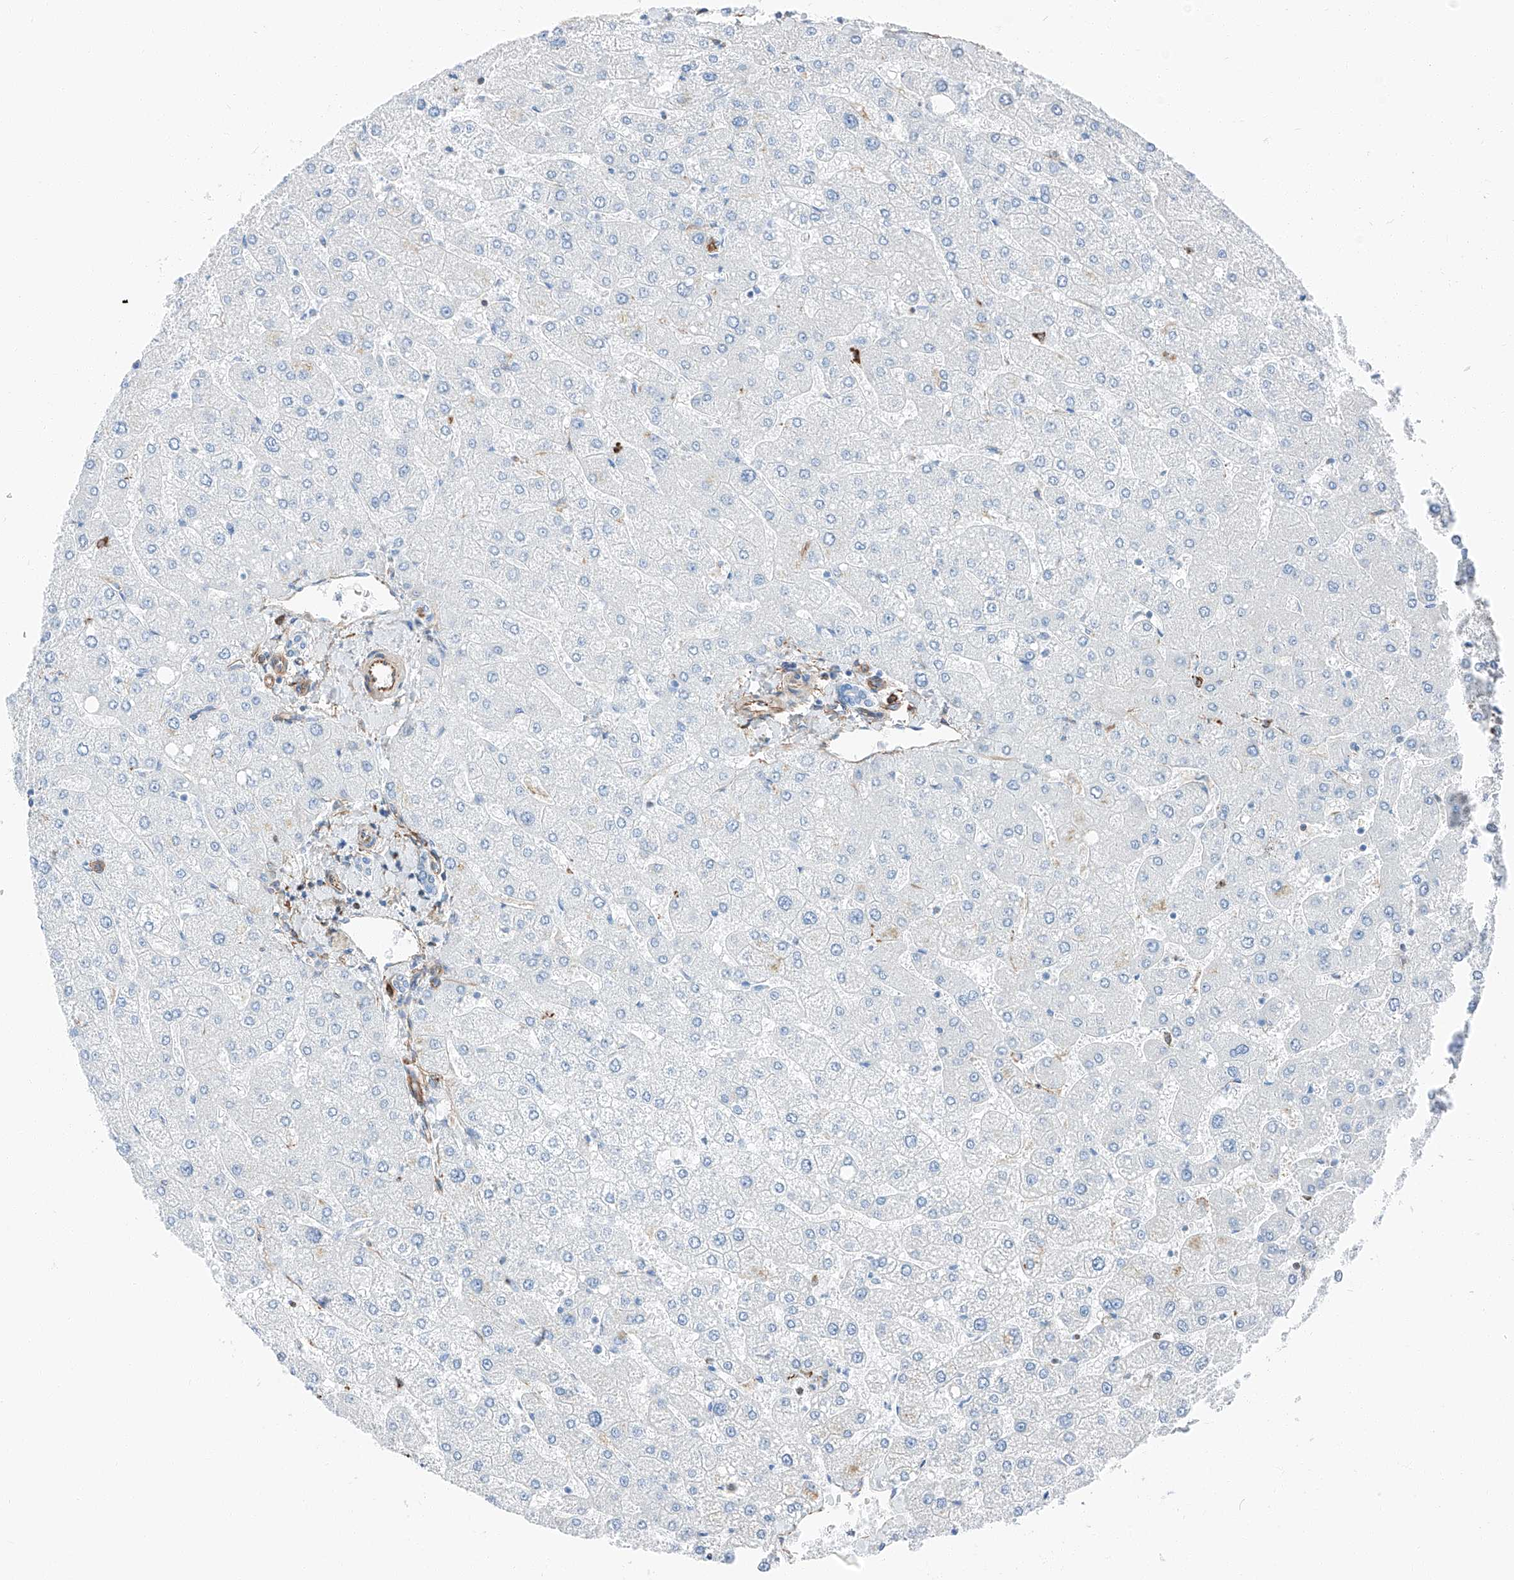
{"staining": {"intensity": "strong", "quantity": "25%-75%", "location": "cytoplasmic/membranous"}, "tissue": "liver", "cell_type": "Cholangiocytes", "image_type": "normal", "snomed": [{"axis": "morphology", "description": "Normal tissue, NOS"}, {"axis": "topography", "description": "Liver"}], "caption": "Approximately 25%-75% of cholangiocytes in normal liver demonstrate strong cytoplasmic/membranous protein positivity as visualized by brown immunohistochemical staining.", "gene": "ZNF804A", "patient": {"sex": "male", "age": 55}}